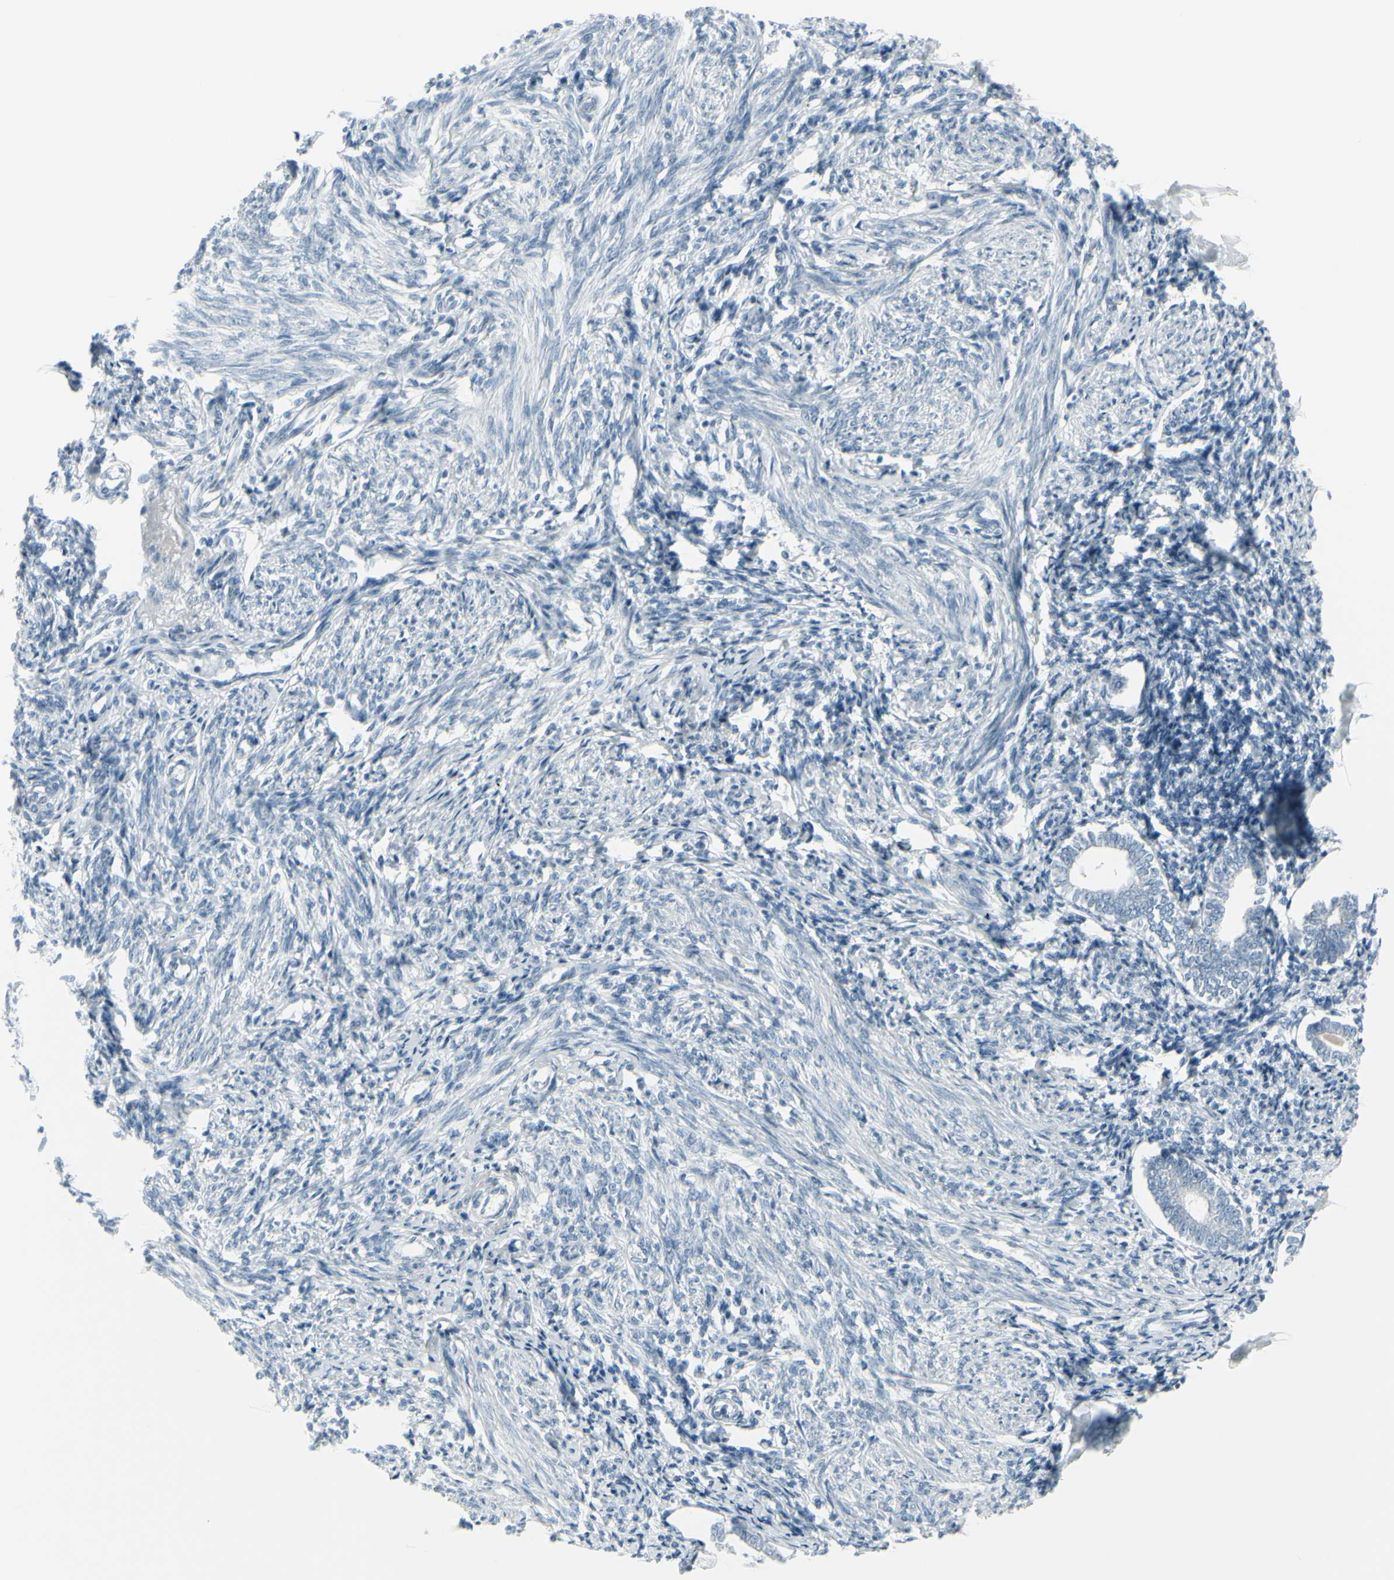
{"staining": {"intensity": "negative", "quantity": "none", "location": "none"}, "tissue": "endometrium", "cell_type": "Cells in endometrial stroma", "image_type": "normal", "snomed": [{"axis": "morphology", "description": "Normal tissue, NOS"}, {"axis": "topography", "description": "Endometrium"}], "caption": "A high-resolution histopathology image shows IHC staining of benign endometrium, which shows no significant positivity in cells in endometrial stroma.", "gene": "RAB3A", "patient": {"sex": "female", "age": 71}}